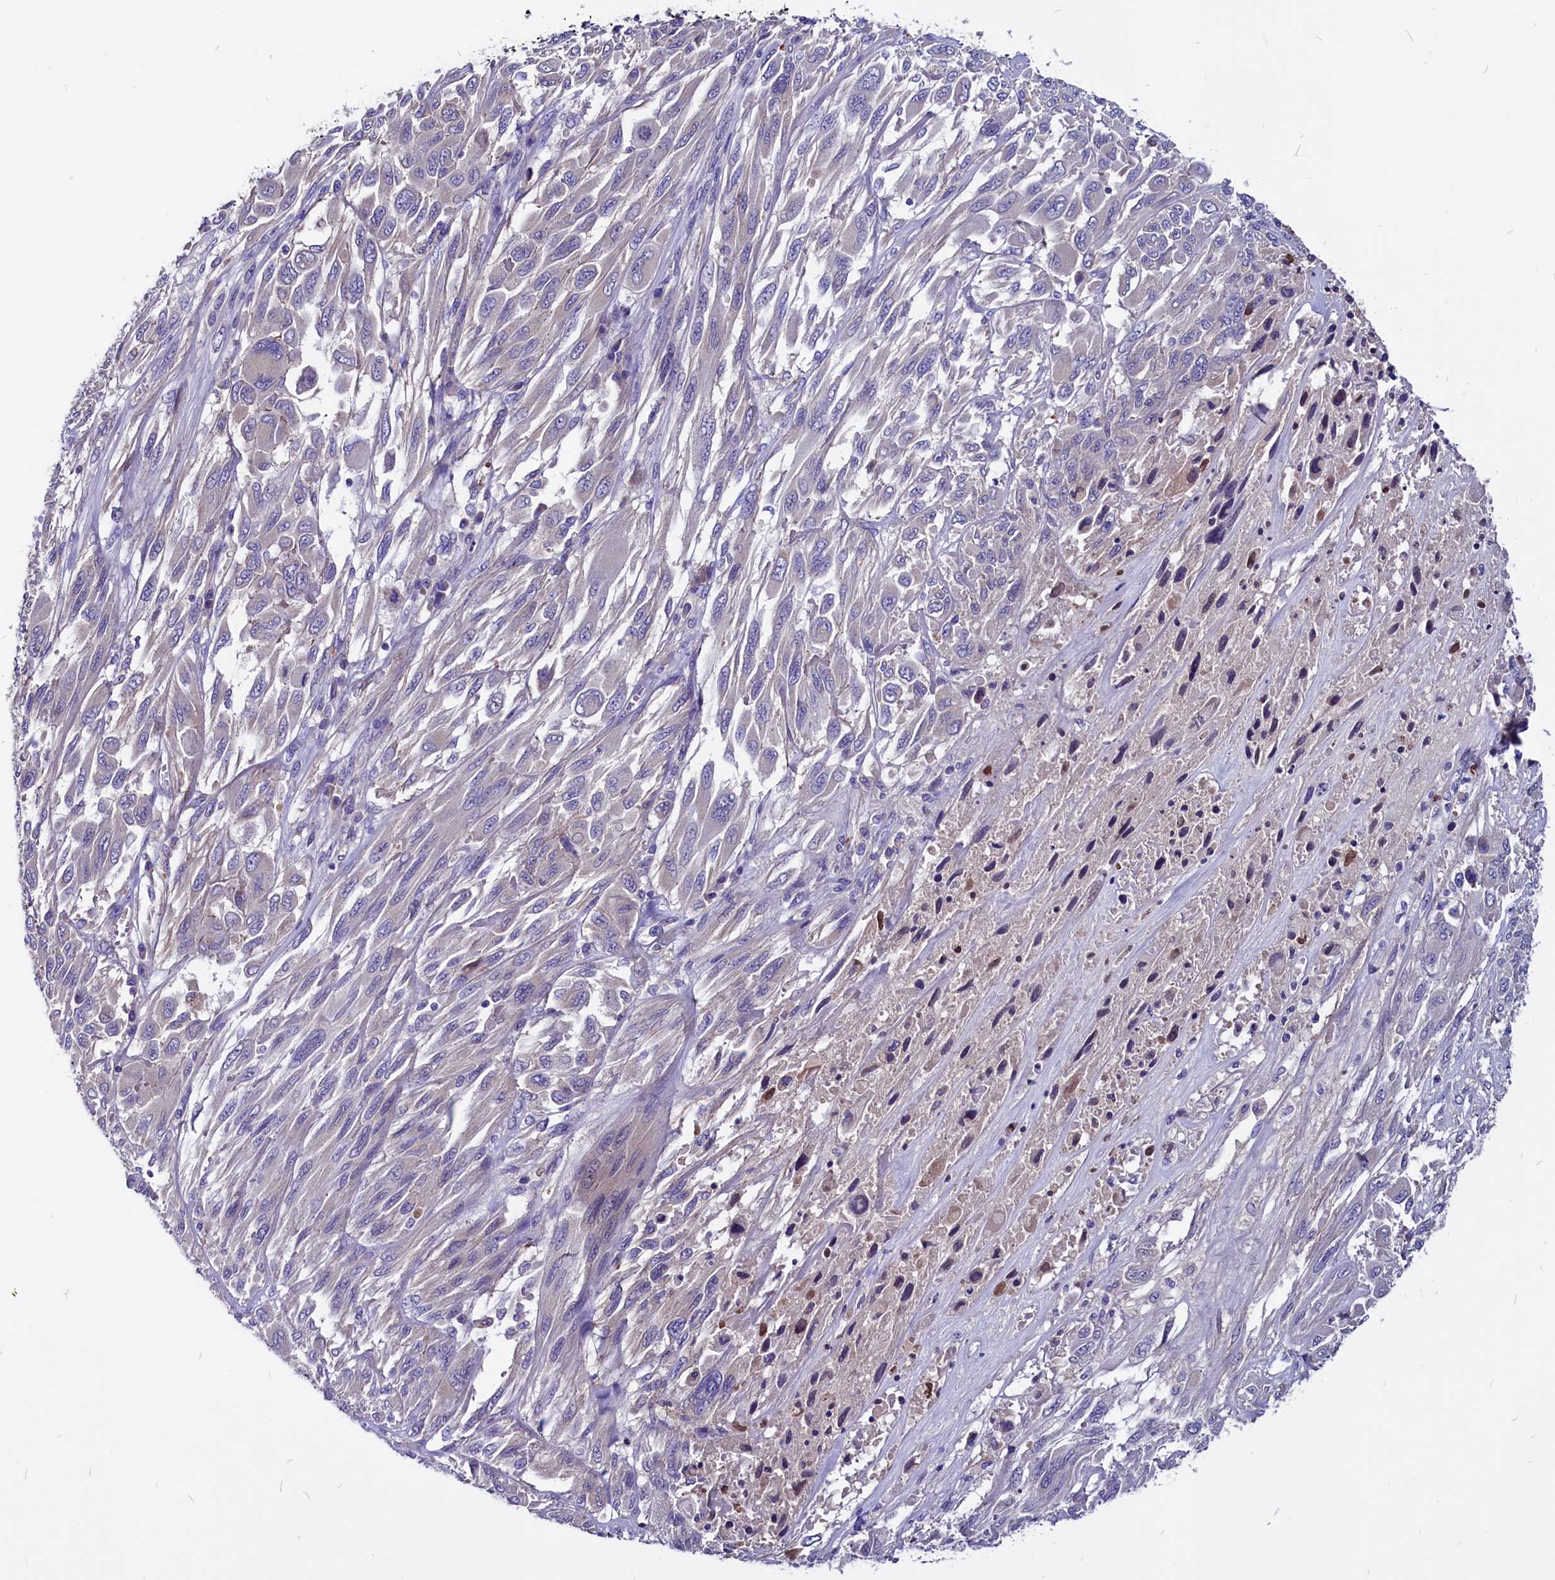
{"staining": {"intensity": "negative", "quantity": "none", "location": "none"}, "tissue": "melanoma", "cell_type": "Tumor cells", "image_type": "cancer", "snomed": [{"axis": "morphology", "description": "Malignant melanoma, NOS"}, {"axis": "topography", "description": "Skin"}], "caption": "Tumor cells are negative for protein expression in human malignant melanoma. (Stains: DAB (3,3'-diaminobenzidine) immunohistochemistry (IHC) with hematoxylin counter stain, Microscopy: brightfield microscopy at high magnification).", "gene": "CCBE1", "patient": {"sex": "female", "age": 91}}